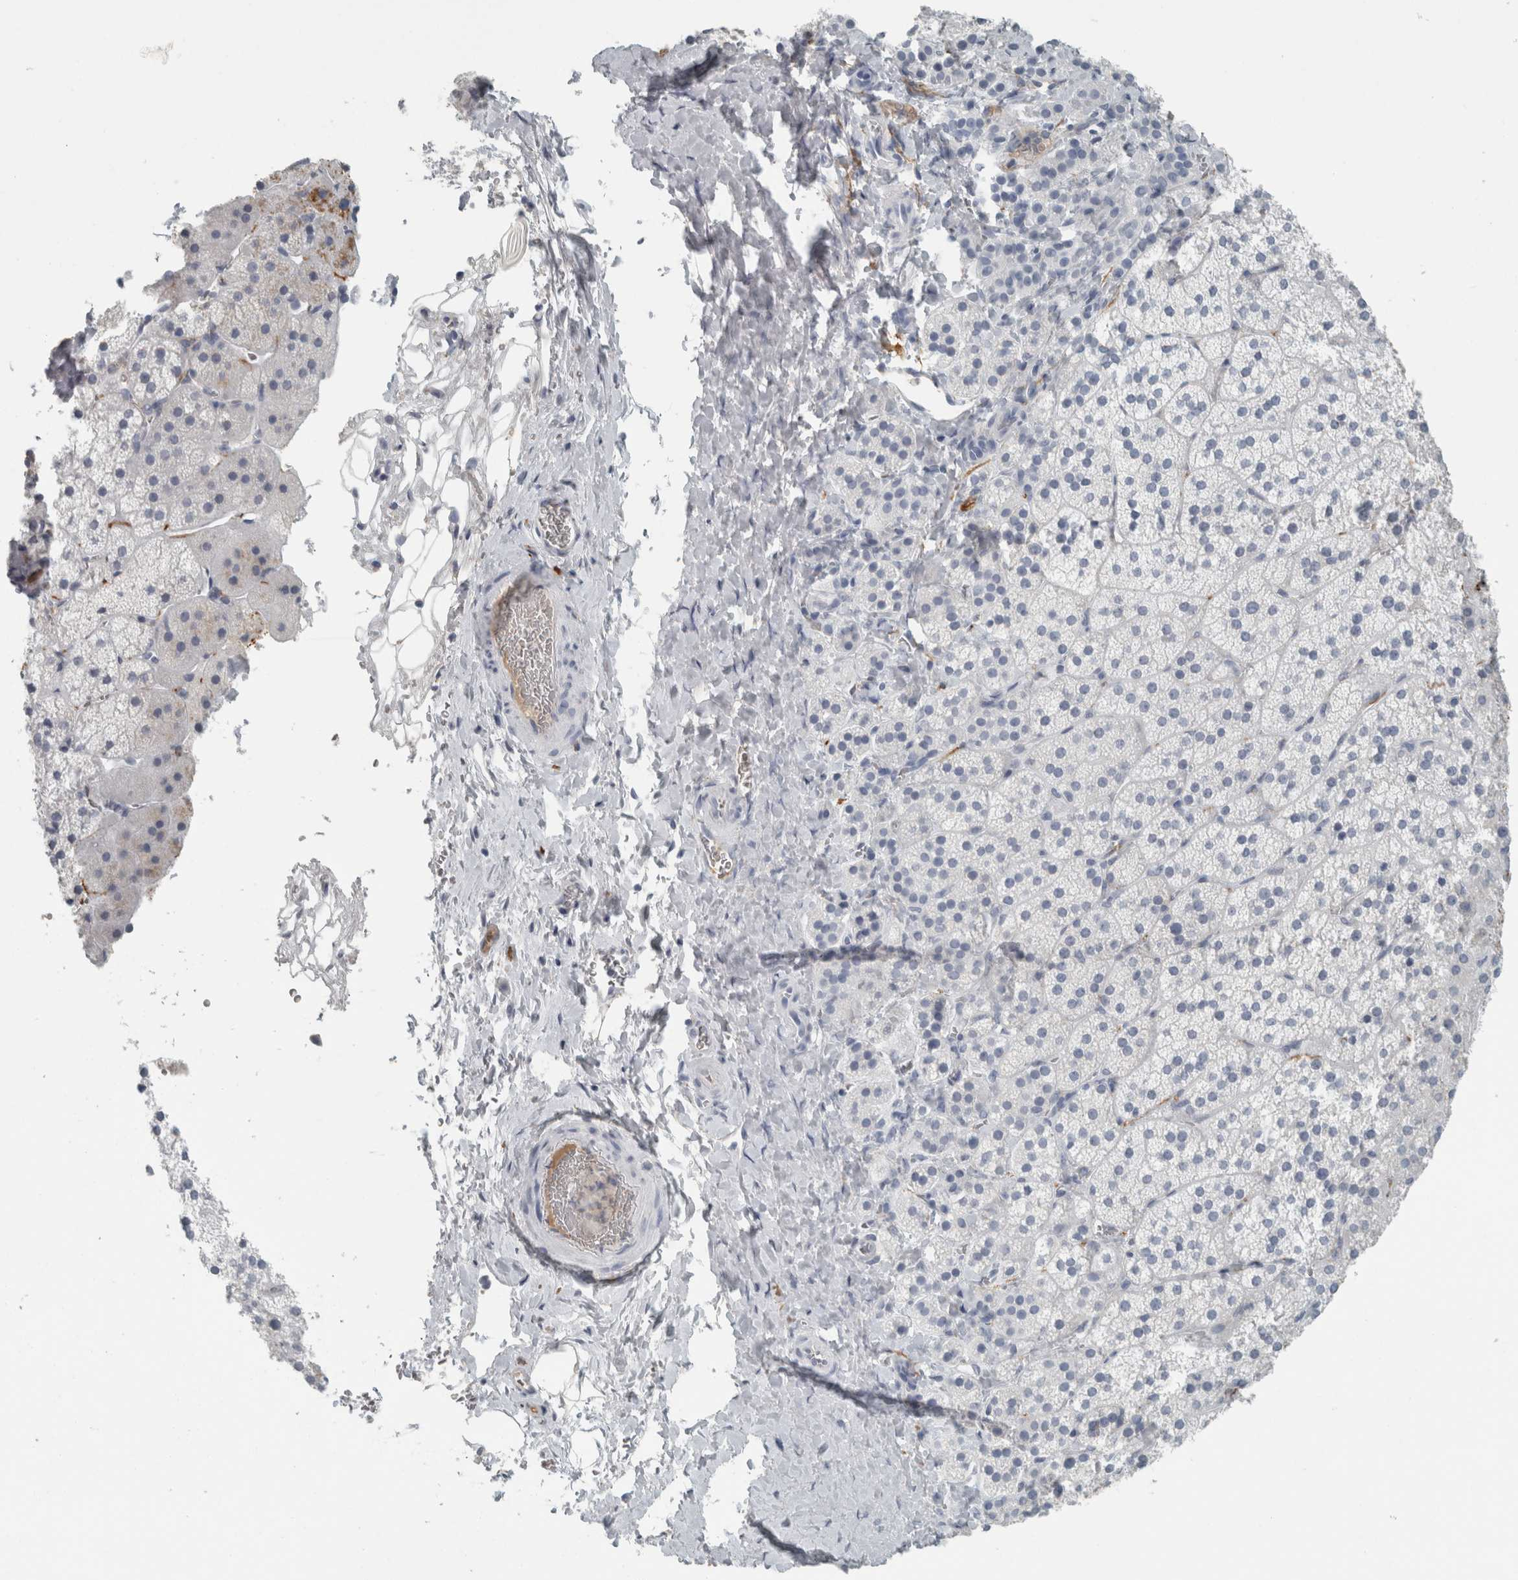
{"staining": {"intensity": "negative", "quantity": "none", "location": "none"}, "tissue": "adrenal gland", "cell_type": "Glandular cells", "image_type": "normal", "snomed": [{"axis": "morphology", "description": "Normal tissue, NOS"}, {"axis": "topography", "description": "Adrenal gland"}], "caption": "Adrenal gland was stained to show a protein in brown. There is no significant expression in glandular cells.", "gene": "CHL1", "patient": {"sex": "female", "age": 44}}